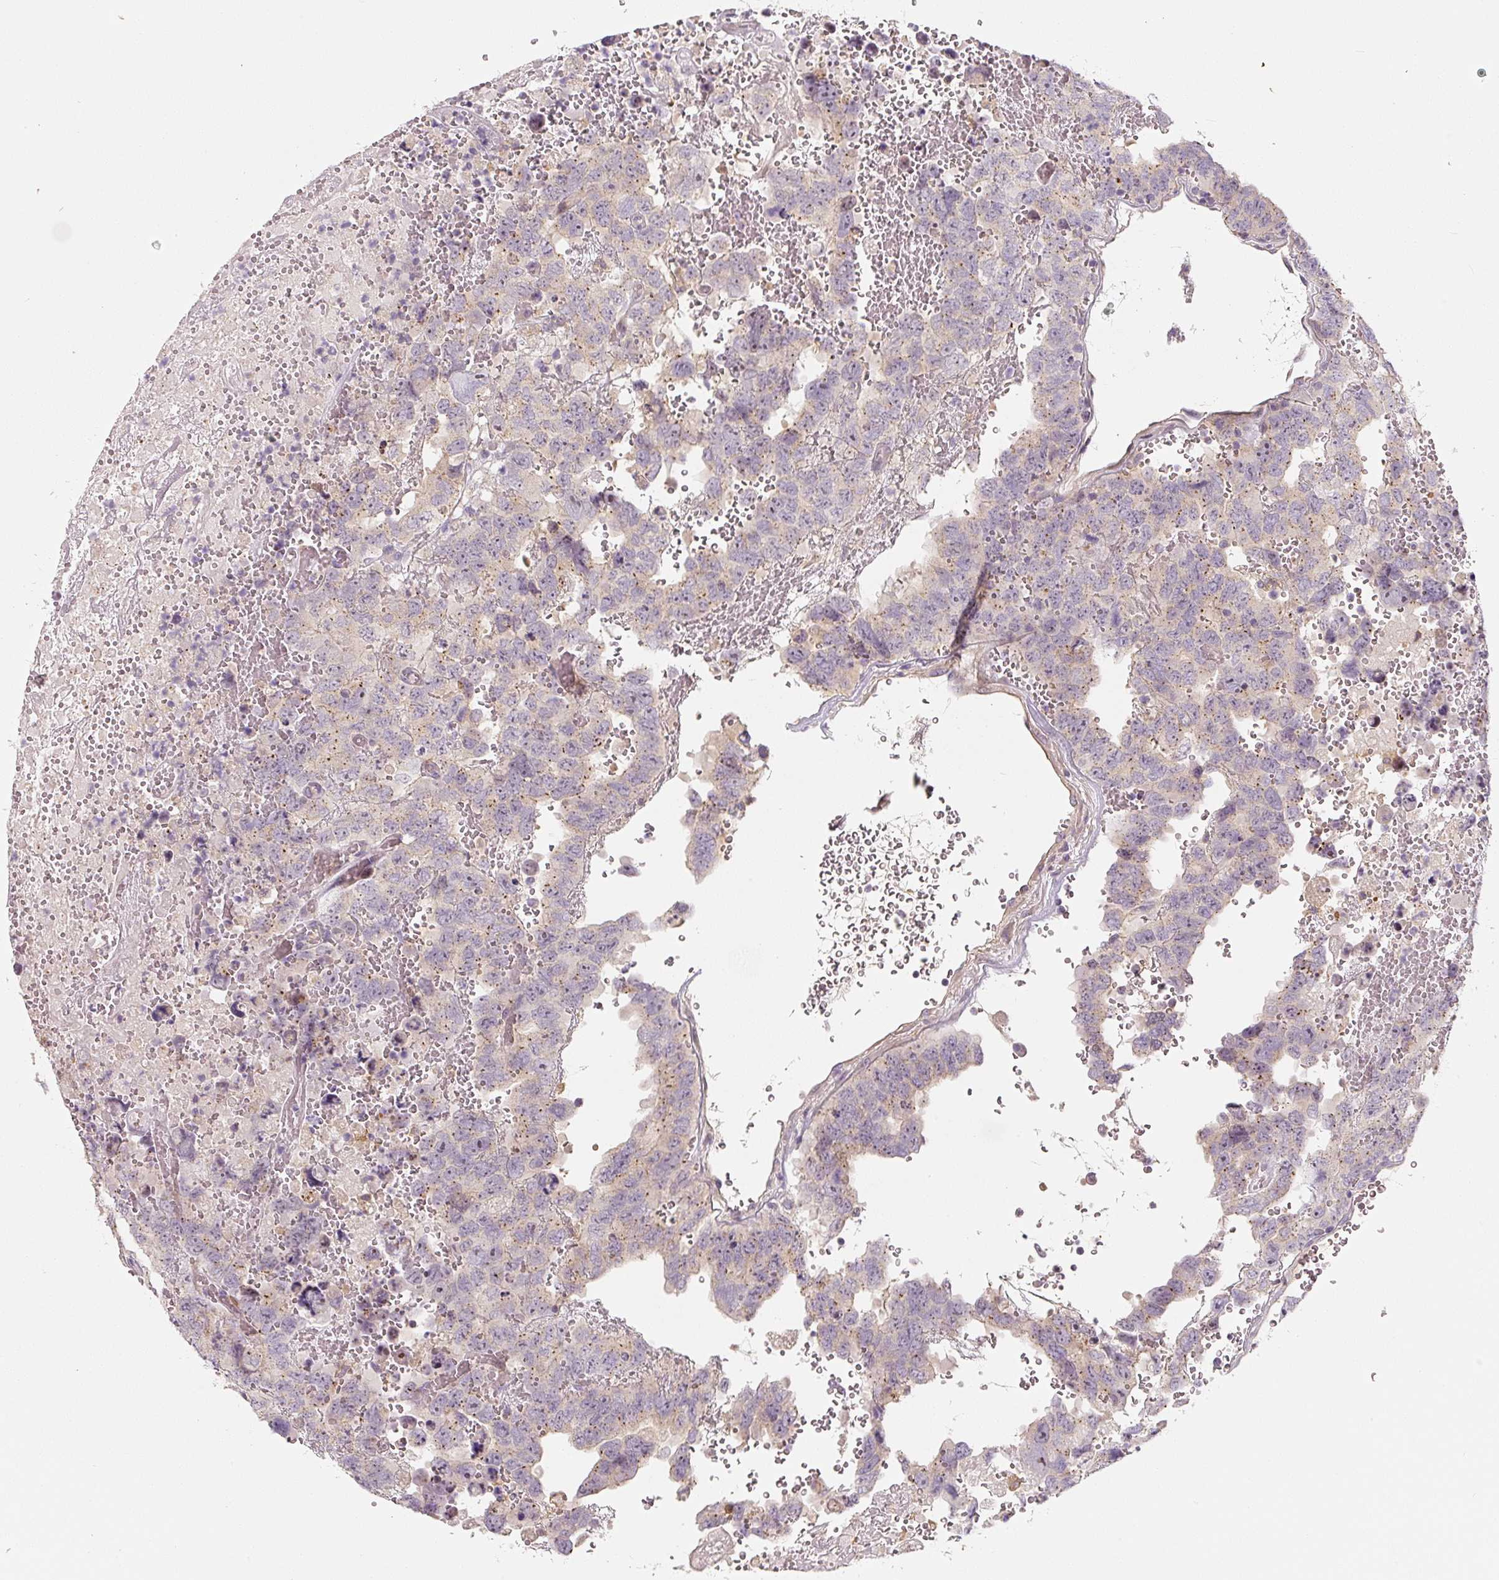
{"staining": {"intensity": "weak", "quantity": "25%-75%", "location": "cytoplasmic/membranous"}, "tissue": "testis cancer", "cell_type": "Tumor cells", "image_type": "cancer", "snomed": [{"axis": "morphology", "description": "Carcinoma, Embryonal, NOS"}, {"axis": "topography", "description": "Testis"}], "caption": "Immunohistochemistry (DAB (3,3'-diaminobenzidine)) staining of human testis cancer reveals weak cytoplasmic/membranous protein expression in approximately 25%-75% of tumor cells.", "gene": "PWWP3B", "patient": {"sex": "male", "age": 45}}